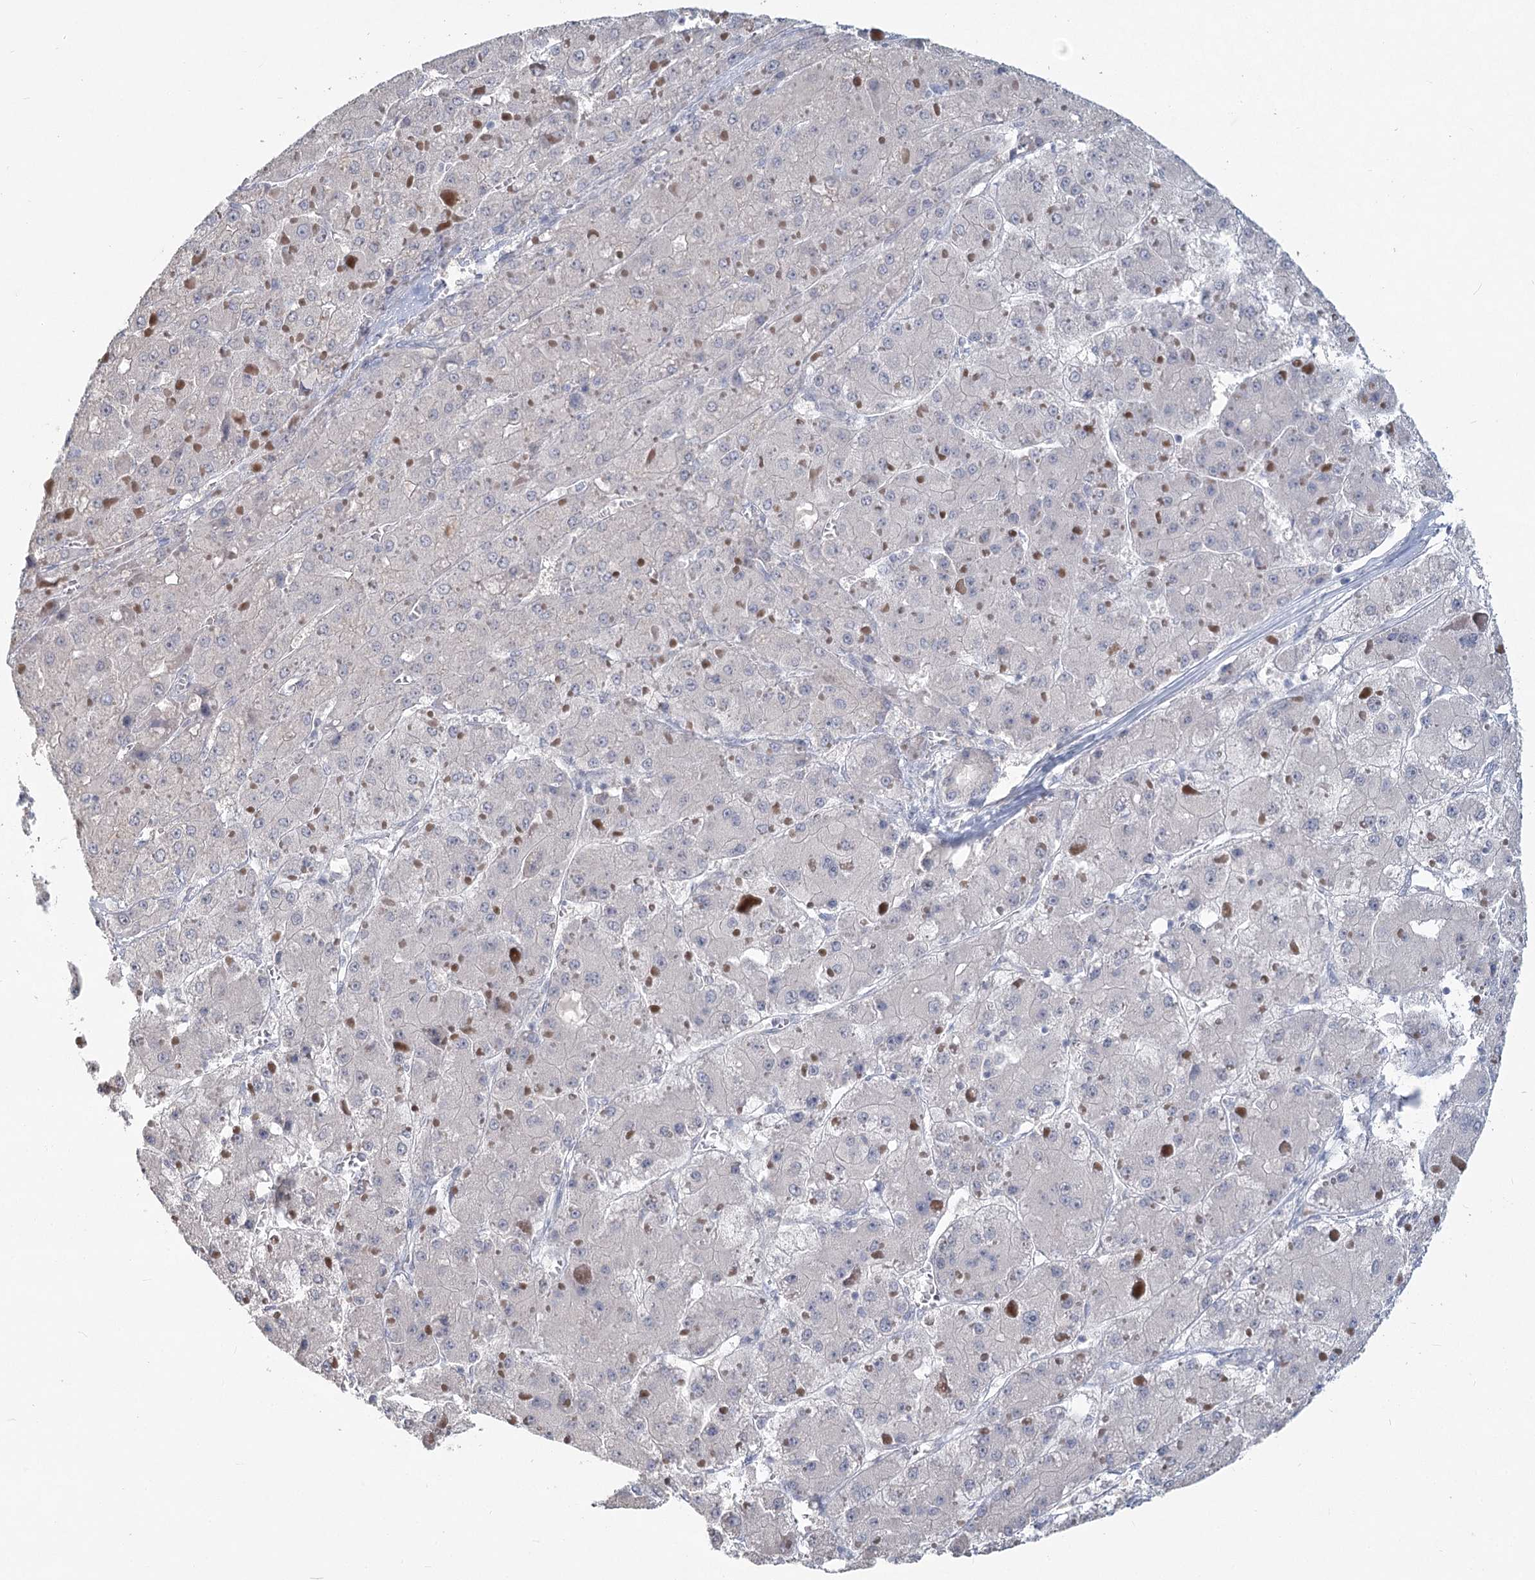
{"staining": {"intensity": "negative", "quantity": "none", "location": "none"}, "tissue": "liver cancer", "cell_type": "Tumor cells", "image_type": "cancer", "snomed": [{"axis": "morphology", "description": "Carcinoma, Hepatocellular, NOS"}, {"axis": "topography", "description": "Liver"}], "caption": "Histopathology image shows no significant protein positivity in tumor cells of liver hepatocellular carcinoma.", "gene": "SLC9A3", "patient": {"sex": "female", "age": 73}}